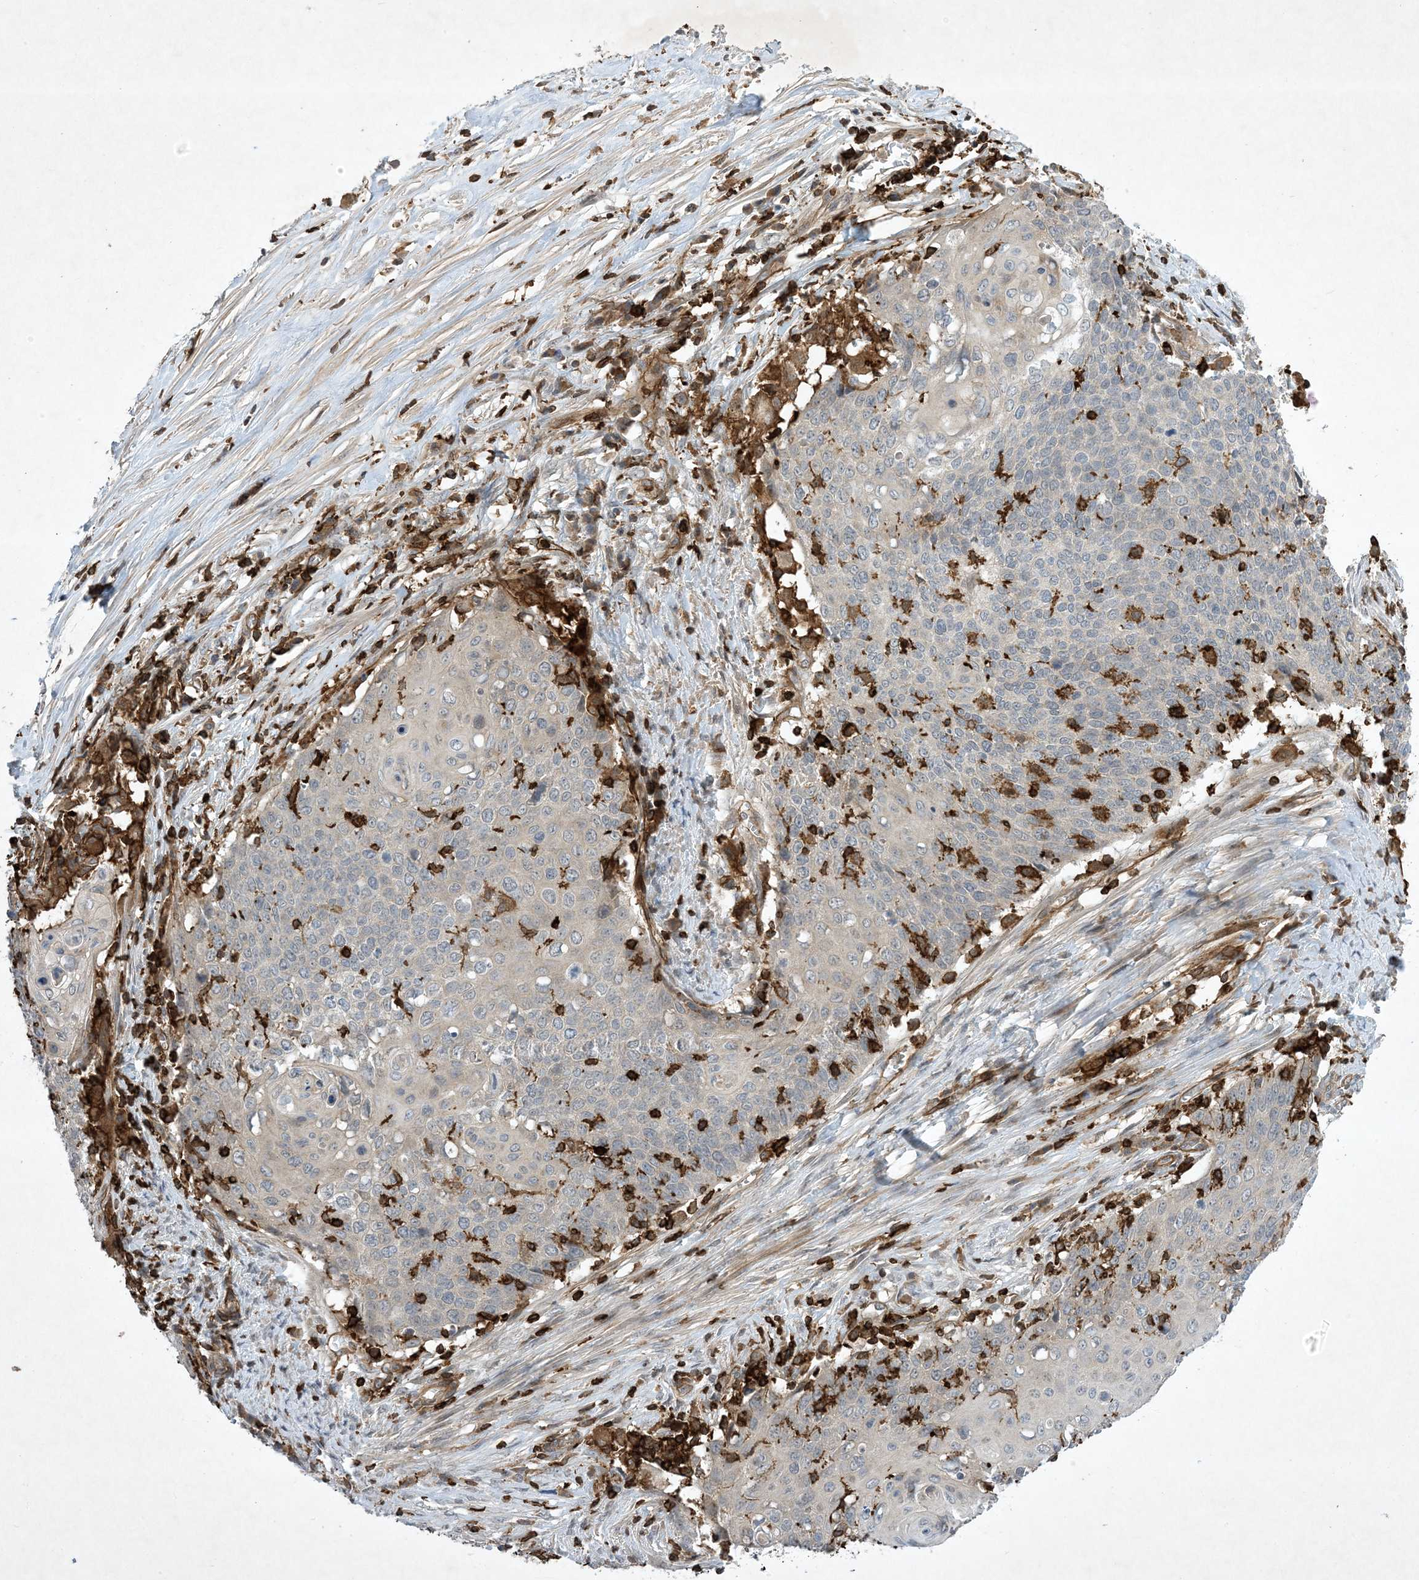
{"staining": {"intensity": "negative", "quantity": "none", "location": "none"}, "tissue": "cervical cancer", "cell_type": "Tumor cells", "image_type": "cancer", "snomed": [{"axis": "morphology", "description": "Squamous cell carcinoma, NOS"}, {"axis": "topography", "description": "Cervix"}], "caption": "IHC histopathology image of neoplastic tissue: cervical cancer (squamous cell carcinoma) stained with DAB demonstrates no significant protein staining in tumor cells.", "gene": "AK9", "patient": {"sex": "female", "age": 39}}